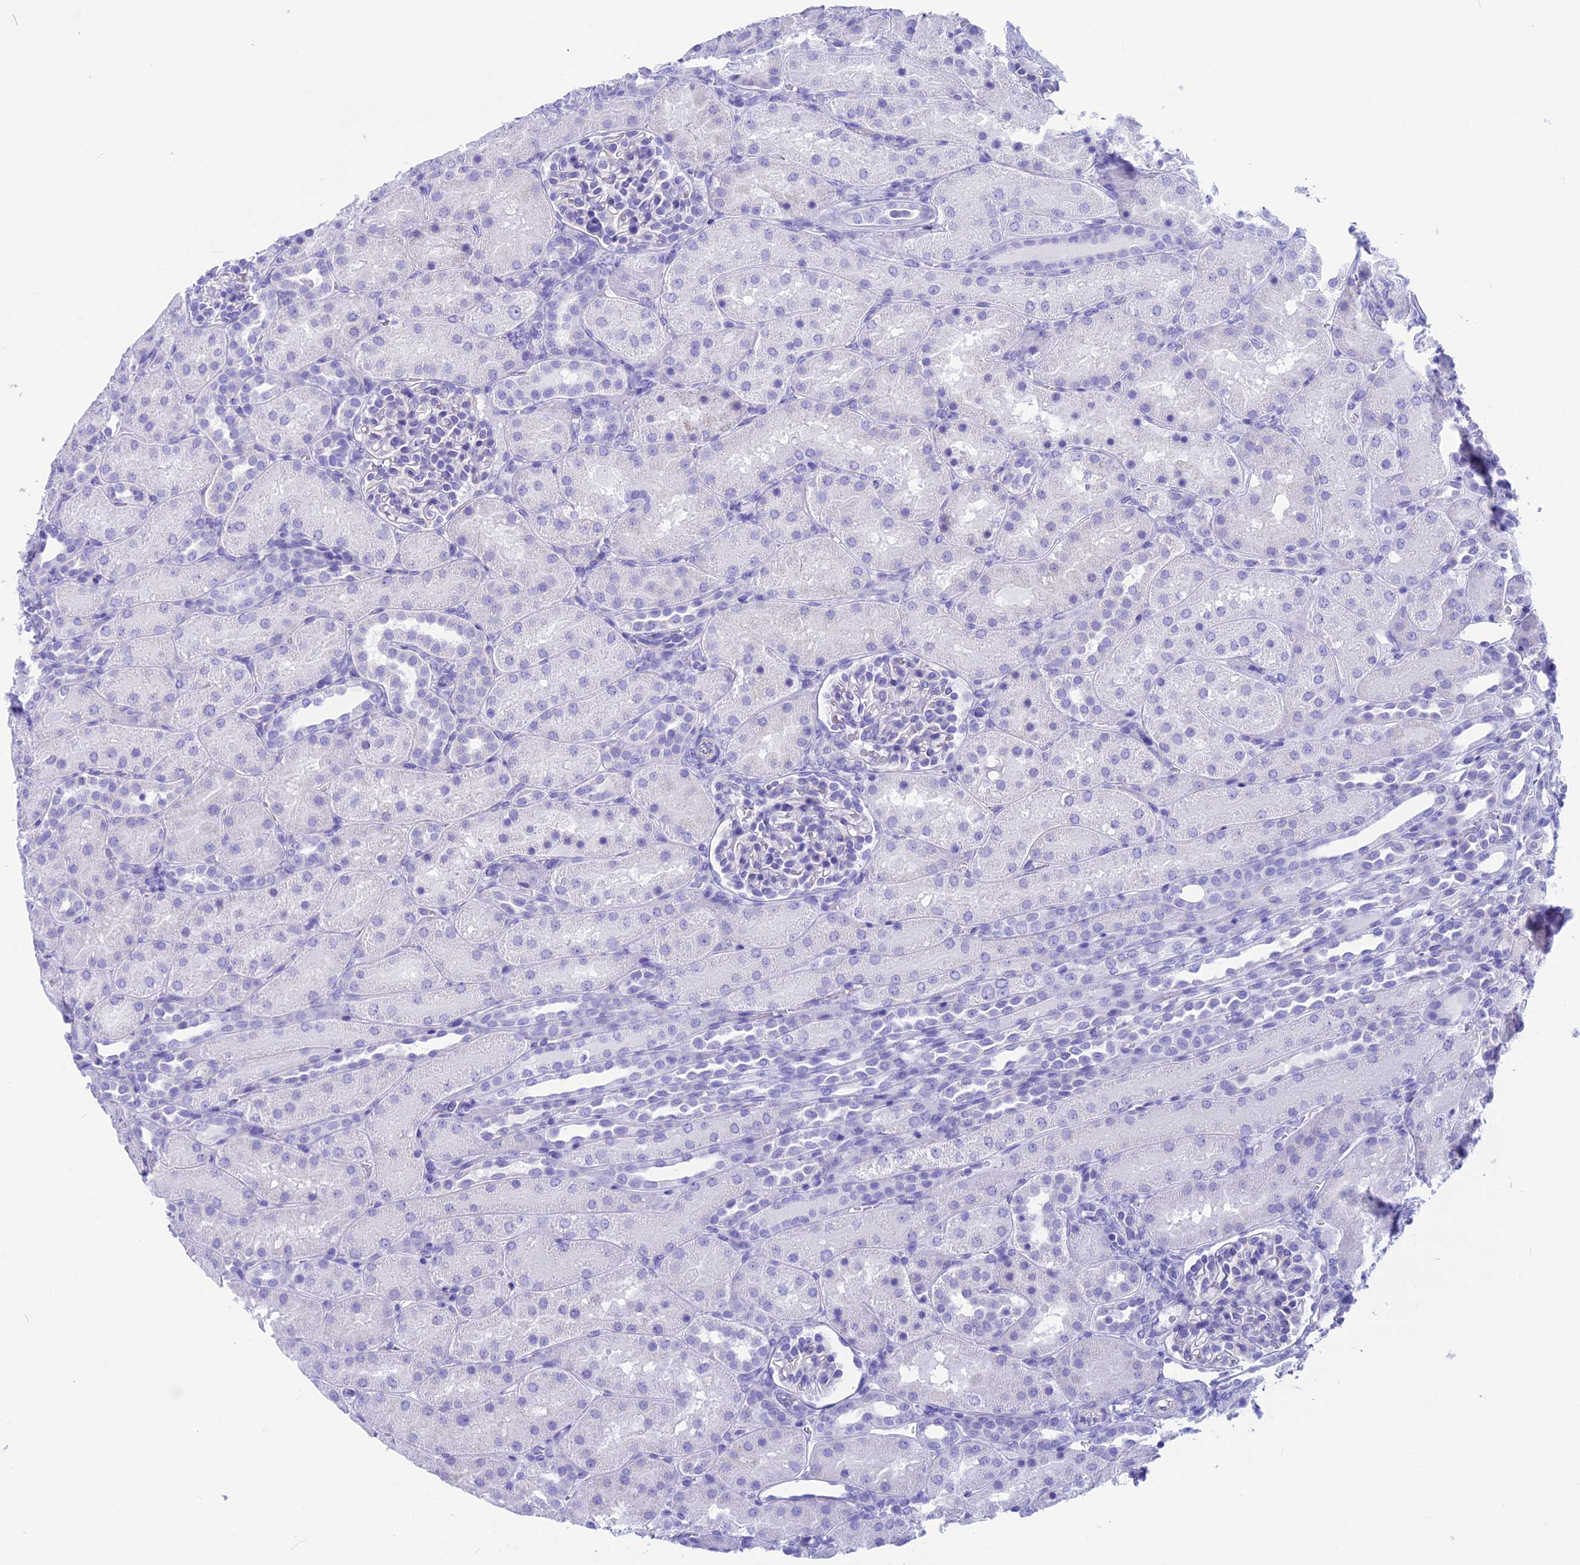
{"staining": {"intensity": "negative", "quantity": "none", "location": "none"}, "tissue": "kidney", "cell_type": "Cells in glomeruli", "image_type": "normal", "snomed": [{"axis": "morphology", "description": "Normal tissue, NOS"}, {"axis": "topography", "description": "Kidney"}], "caption": "The immunohistochemistry image has no significant staining in cells in glomeruli of kidney.", "gene": "GNGT2", "patient": {"sex": "male", "age": 1}}